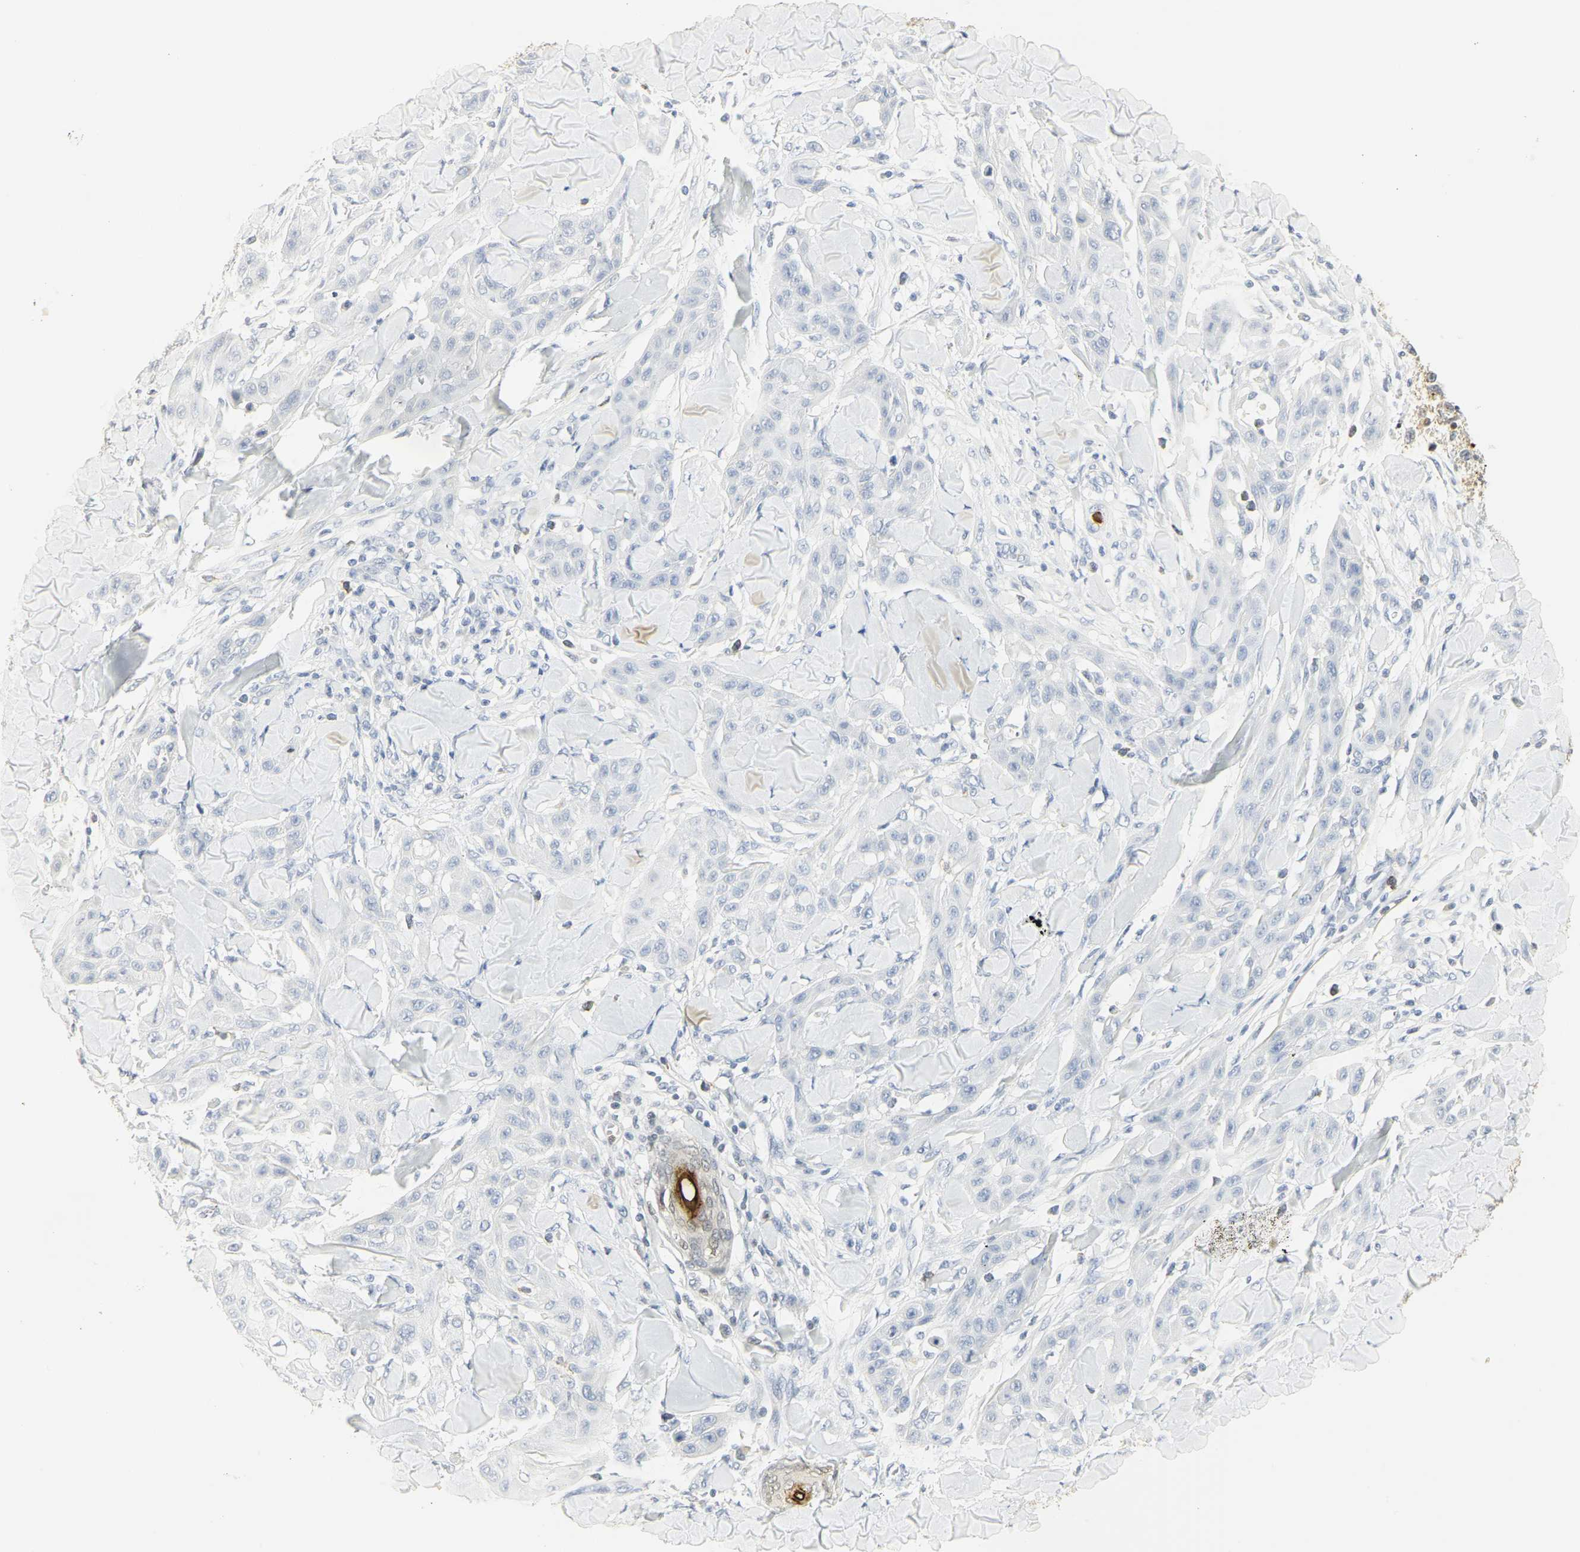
{"staining": {"intensity": "negative", "quantity": "none", "location": "none"}, "tissue": "skin cancer", "cell_type": "Tumor cells", "image_type": "cancer", "snomed": [{"axis": "morphology", "description": "Squamous cell carcinoma, NOS"}, {"axis": "topography", "description": "Skin"}], "caption": "IHC photomicrograph of neoplastic tissue: human squamous cell carcinoma (skin) stained with DAB exhibits no significant protein expression in tumor cells.", "gene": "CEACAM5", "patient": {"sex": "male", "age": 24}}